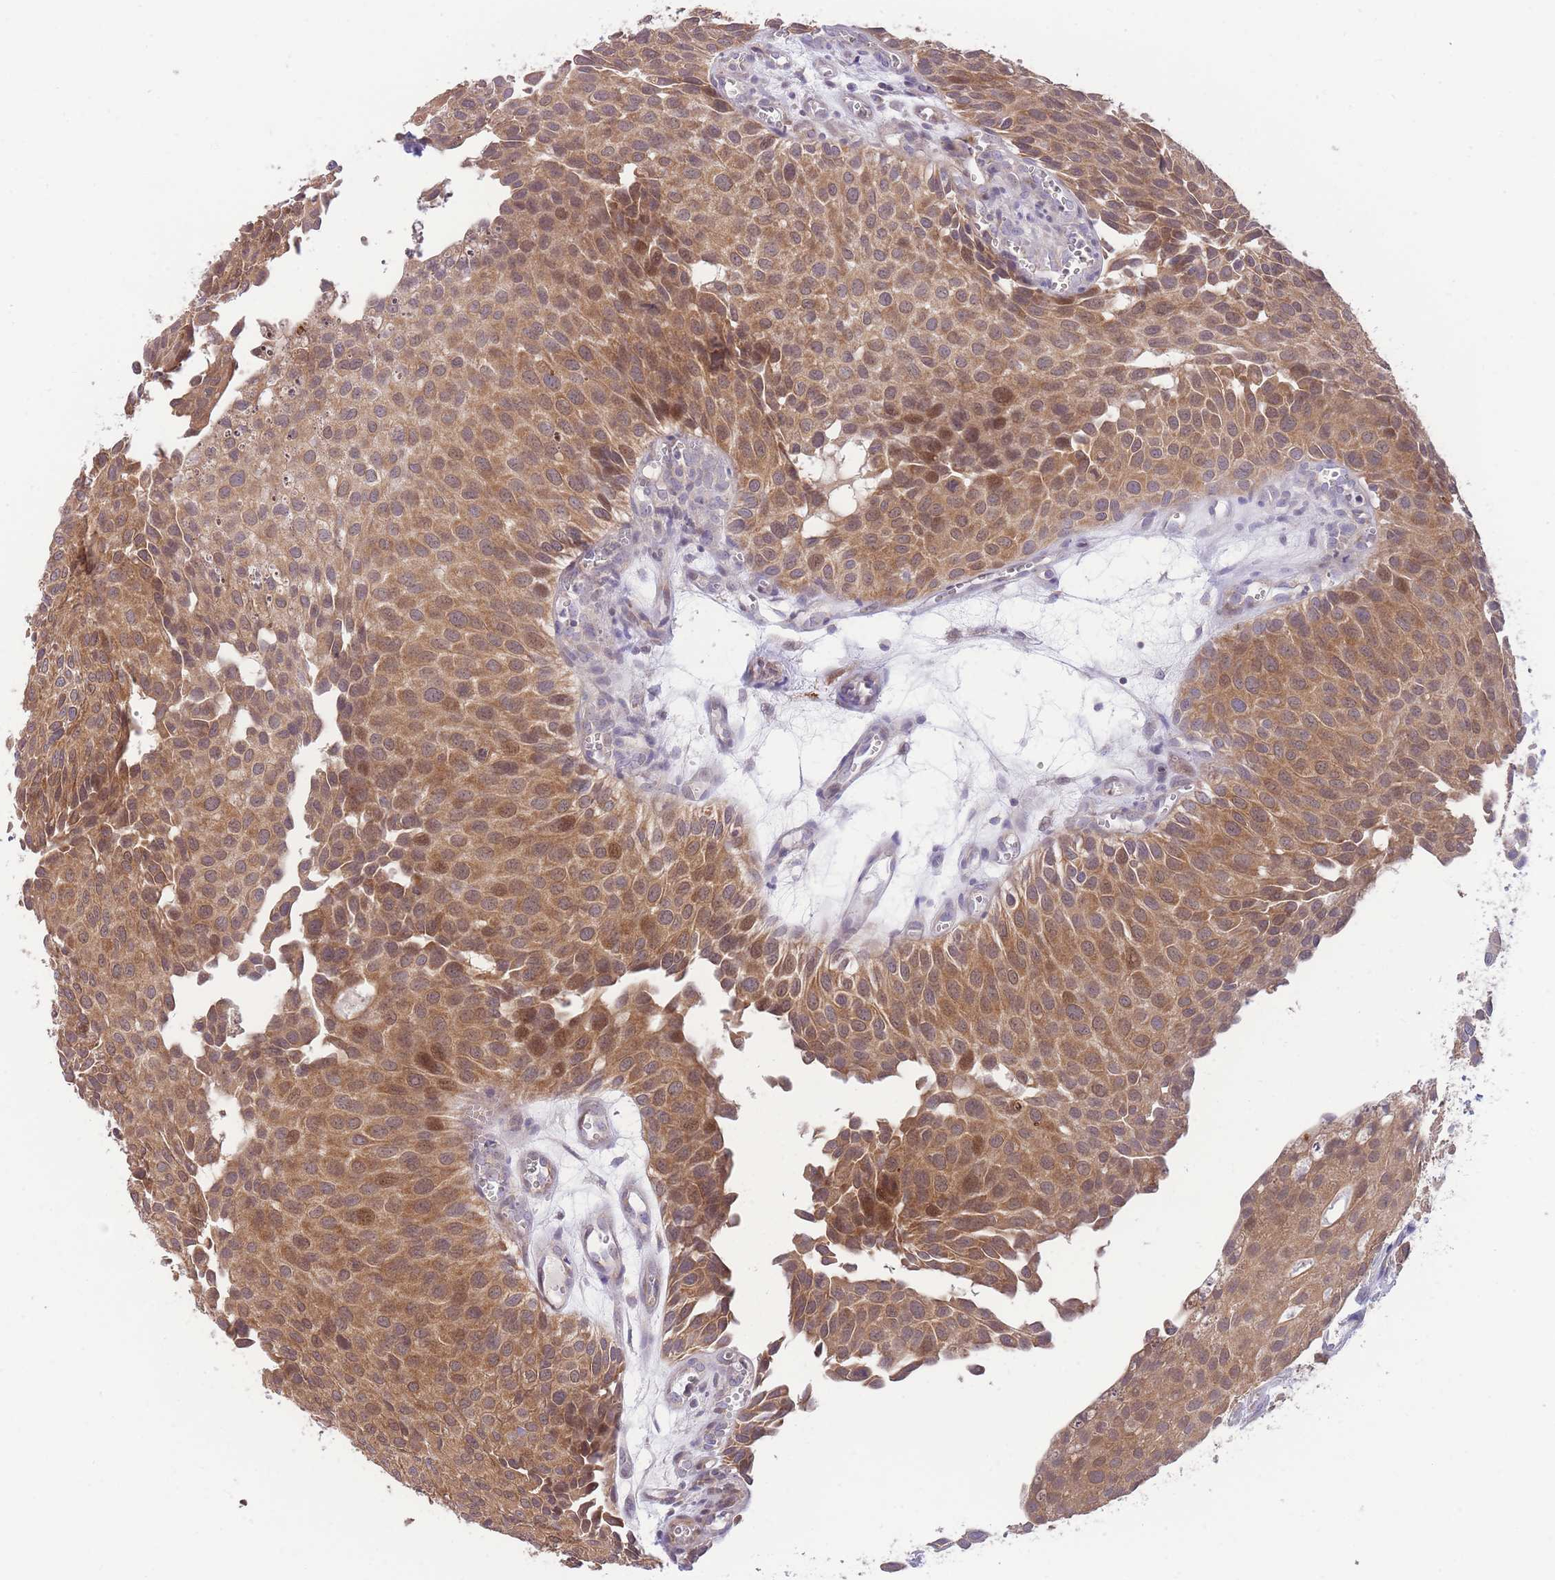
{"staining": {"intensity": "moderate", "quantity": ">75%", "location": "cytoplasmic/membranous,nuclear"}, "tissue": "urothelial cancer", "cell_type": "Tumor cells", "image_type": "cancer", "snomed": [{"axis": "morphology", "description": "Urothelial carcinoma, Low grade"}, {"axis": "topography", "description": "Urinary bladder"}], "caption": "Tumor cells reveal medium levels of moderate cytoplasmic/membranous and nuclear expression in approximately >75% of cells in urothelial cancer.", "gene": "BOLA2B", "patient": {"sex": "male", "age": 88}}